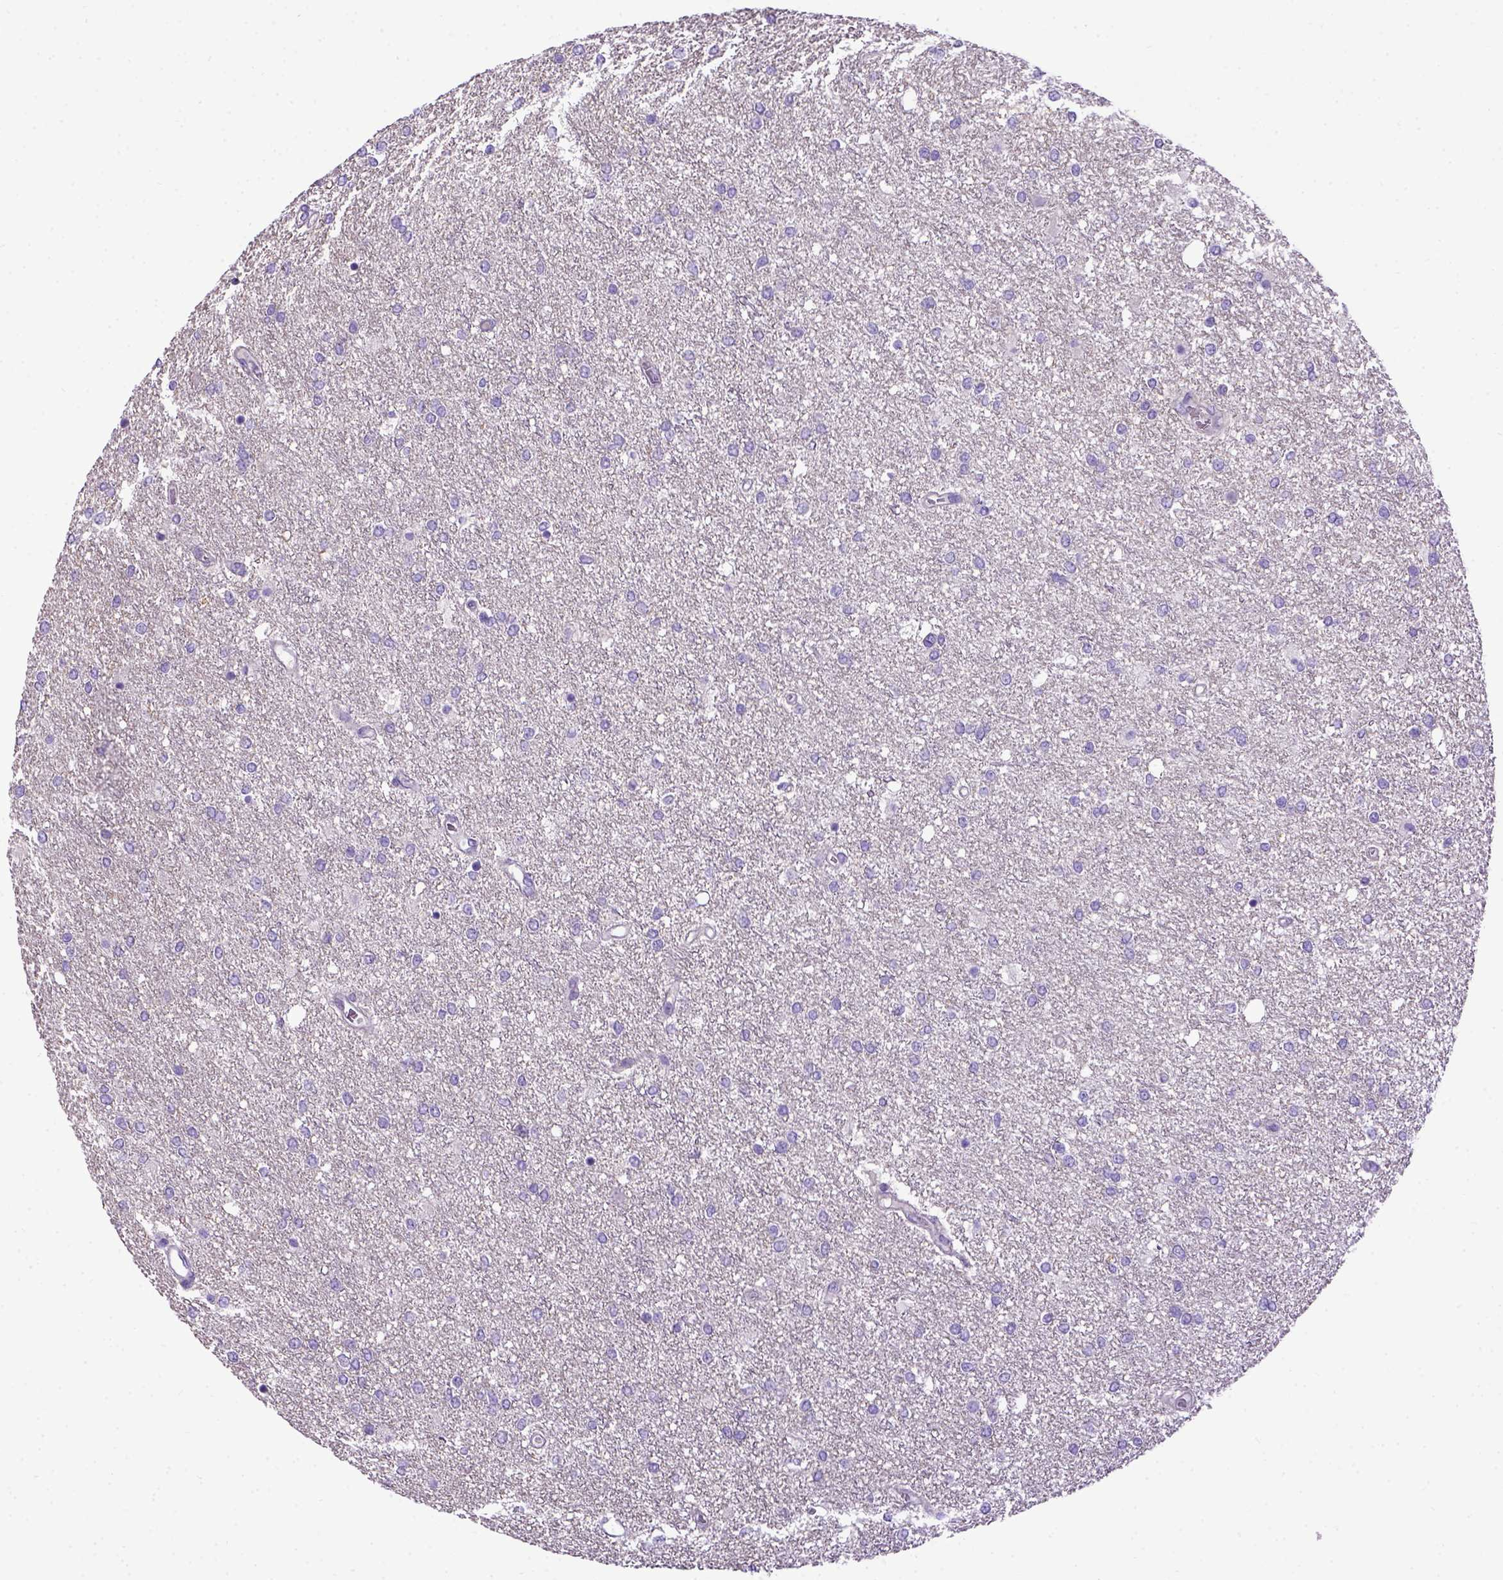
{"staining": {"intensity": "negative", "quantity": "none", "location": "none"}, "tissue": "glioma", "cell_type": "Tumor cells", "image_type": "cancer", "snomed": [{"axis": "morphology", "description": "Glioma, malignant, High grade"}, {"axis": "topography", "description": "Brain"}], "caption": "This is an immunohistochemistry (IHC) micrograph of human malignant high-grade glioma. There is no positivity in tumor cells.", "gene": "ADAM12", "patient": {"sex": "female", "age": 61}}